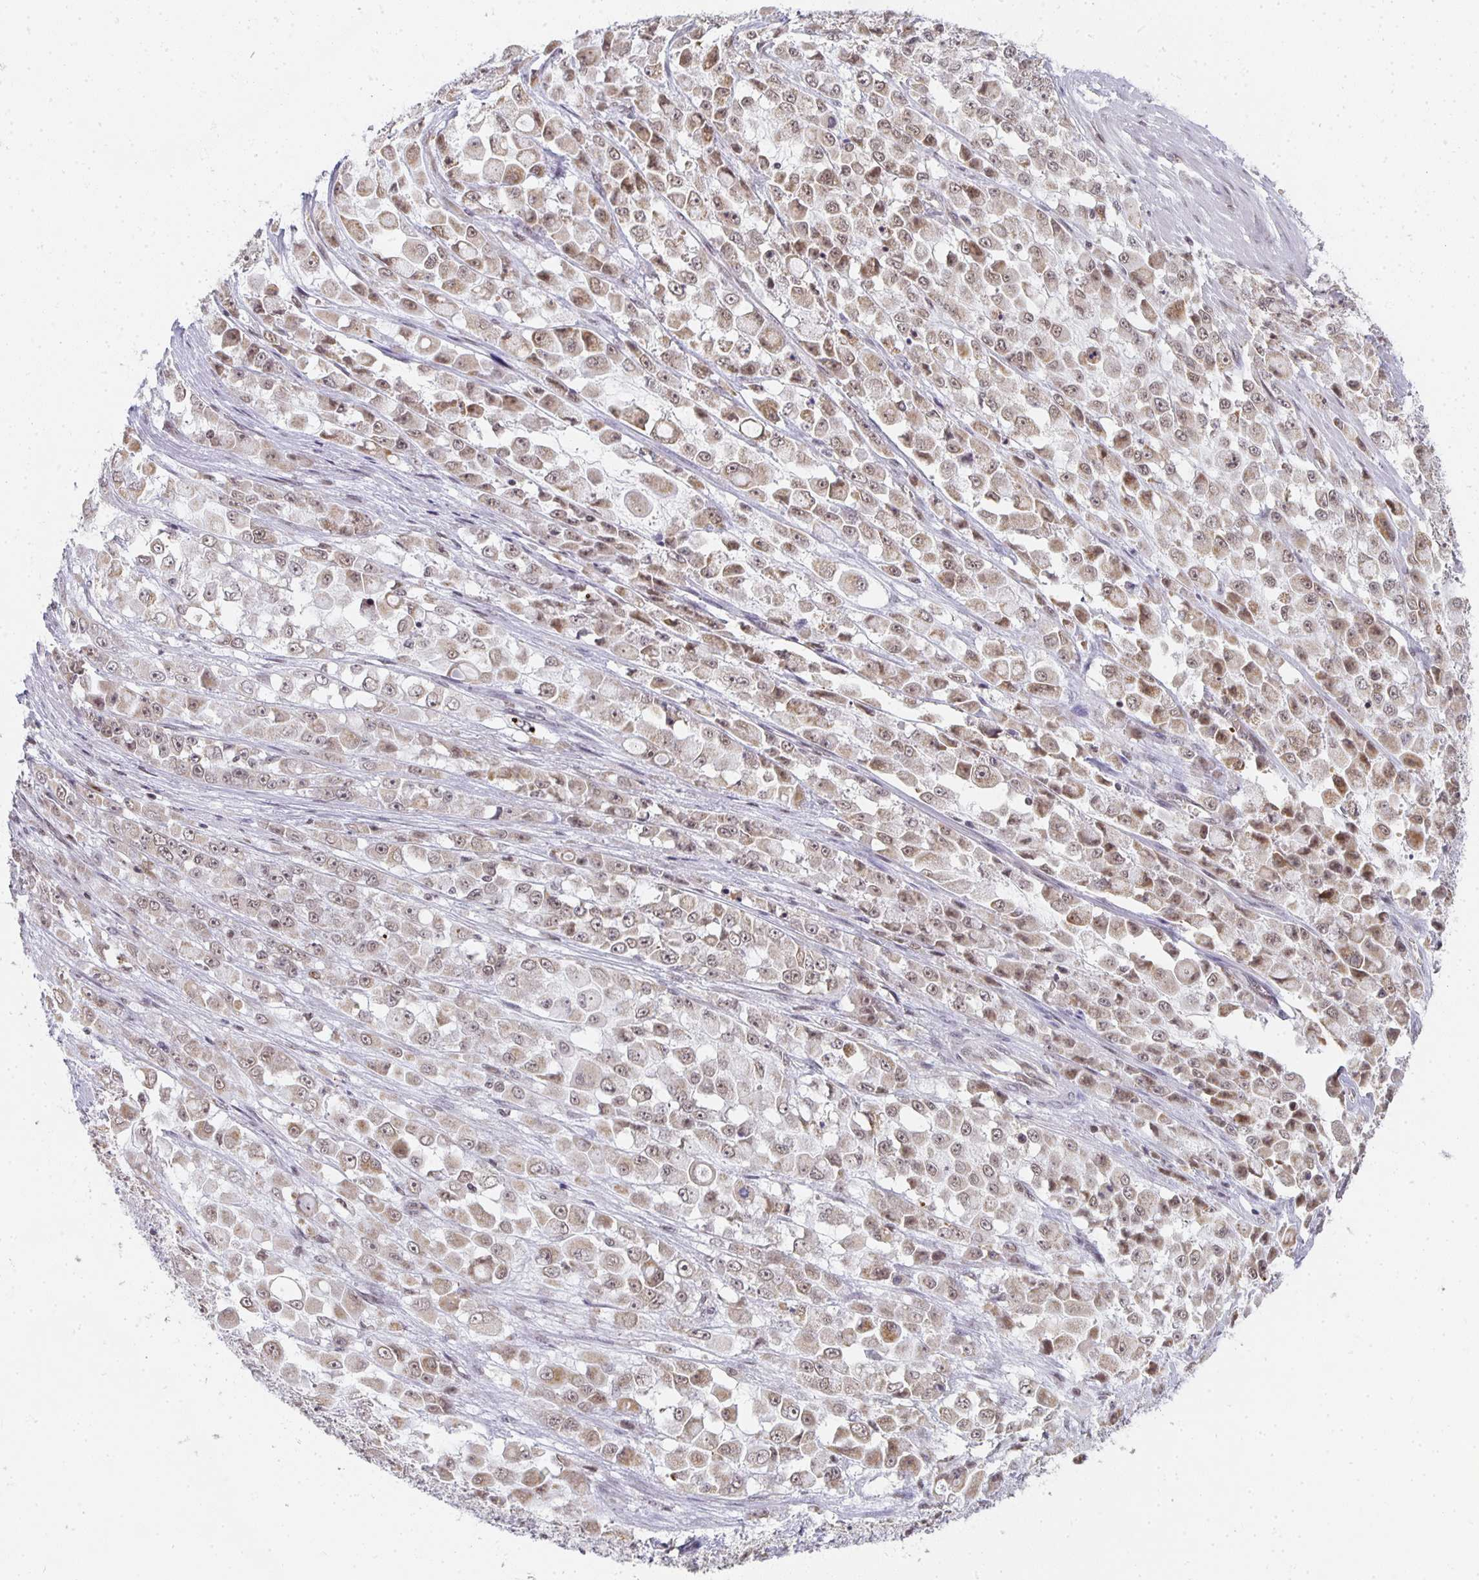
{"staining": {"intensity": "weak", "quantity": ">75%", "location": "cytoplasmic/membranous,nuclear"}, "tissue": "stomach cancer", "cell_type": "Tumor cells", "image_type": "cancer", "snomed": [{"axis": "morphology", "description": "Adenocarcinoma, NOS"}, {"axis": "topography", "description": "Stomach"}], "caption": "About >75% of tumor cells in human adenocarcinoma (stomach) demonstrate weak cytoplasmic/membranous and nuclear protein positivity as visualized by brown immunohistochemical staining.", "gene": "SMARCA2", "patient": {"sex": "female", "age": 76}}